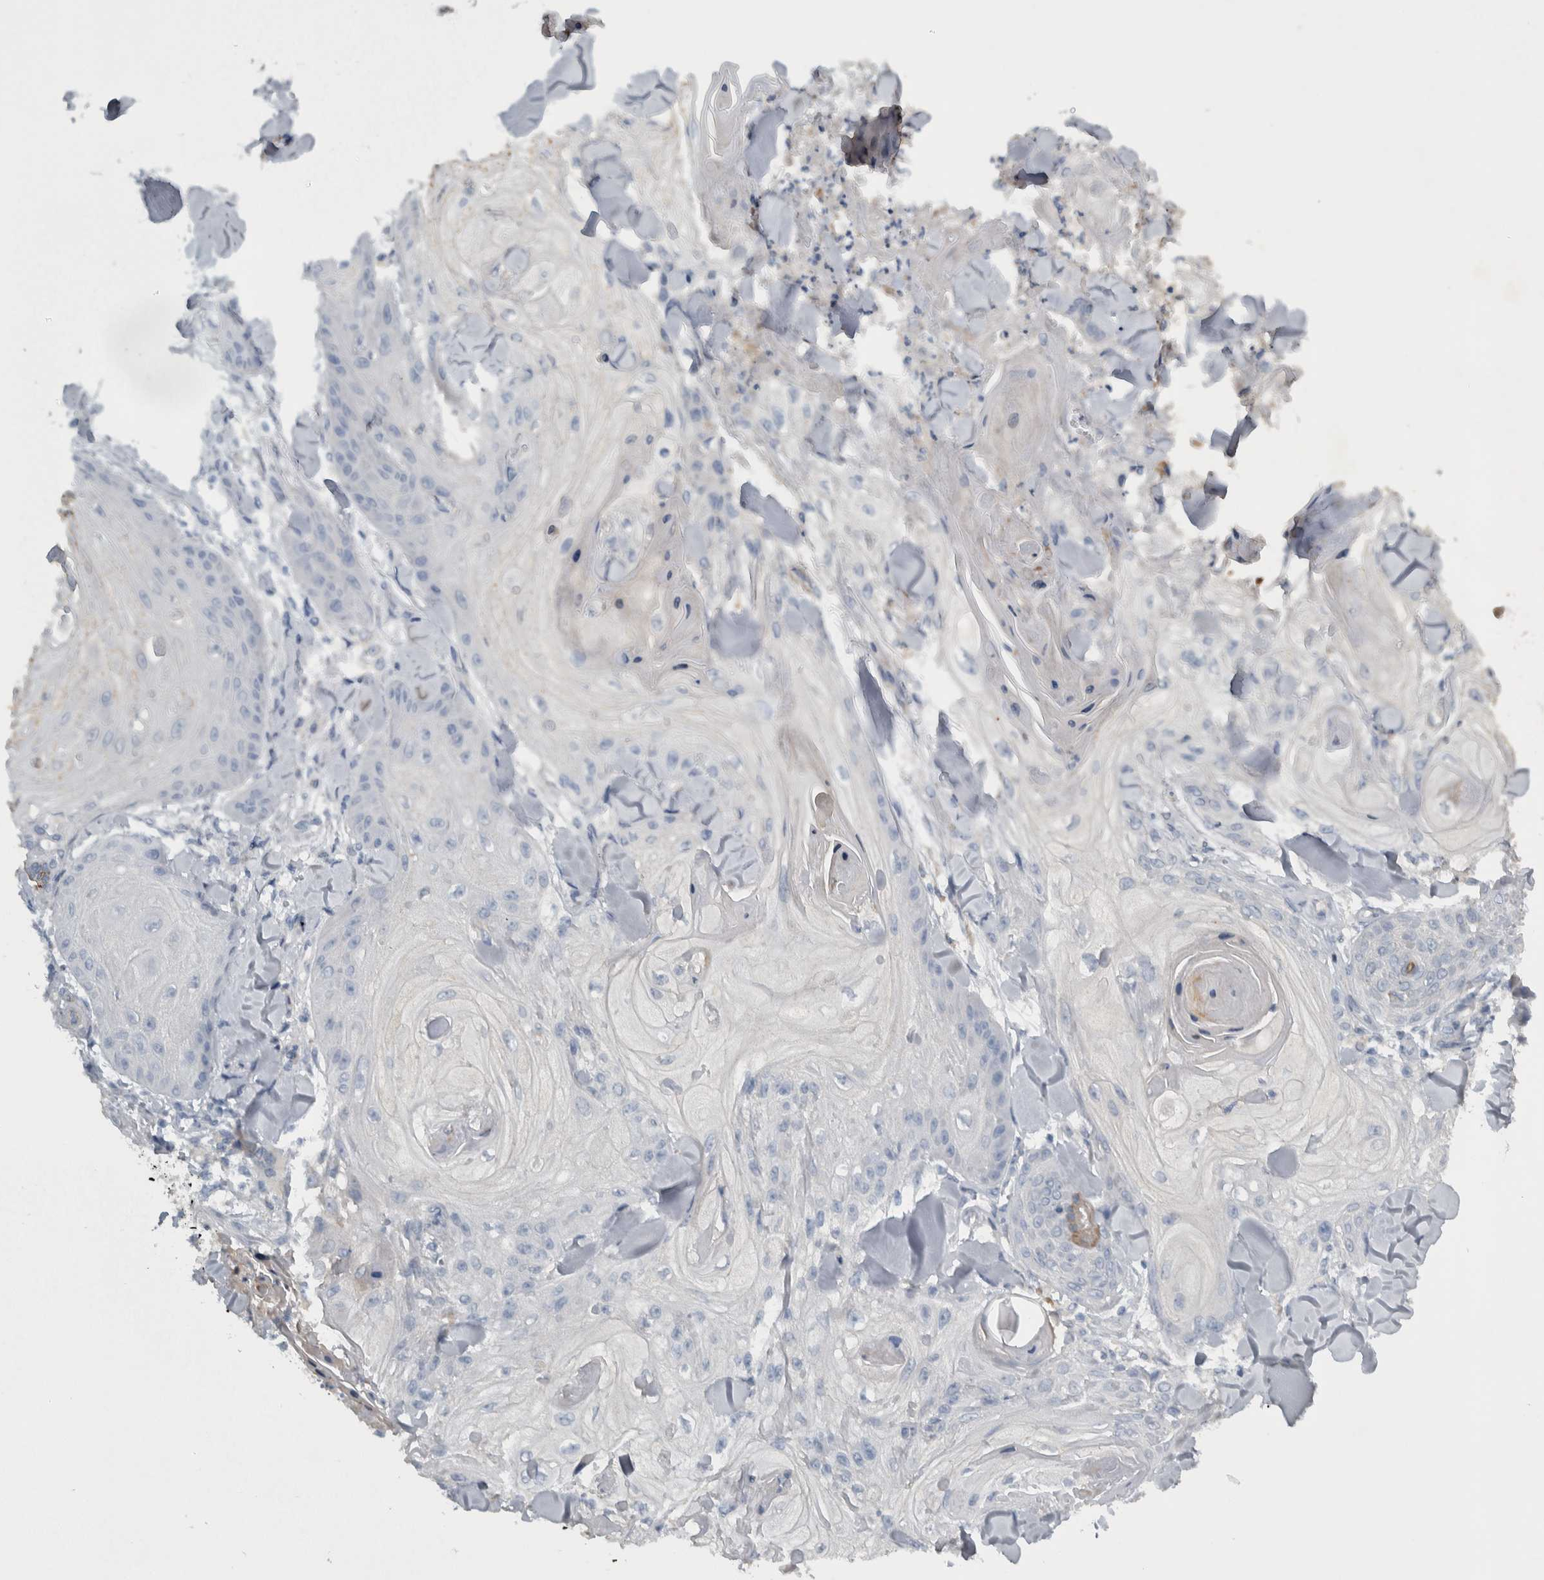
{"staining": {"intensity": "negative", "quantity": "none", "location": "none"}, "tissue": "skin cancer", "cell_type": "Tumor cells", "image_type": "cancer", "snomed": [{"axis": "morphology", "description": "Squamous cell carcinoma, NOS"}, {"axis": "topography", "description": "Skin"}], "caption": "Skin squamous cell carcinoma stained for a protein using IHC demonstrates no expression tumor cells.", "gene": "NT5C2", "patient": {"sex": "male", "age": 74}}